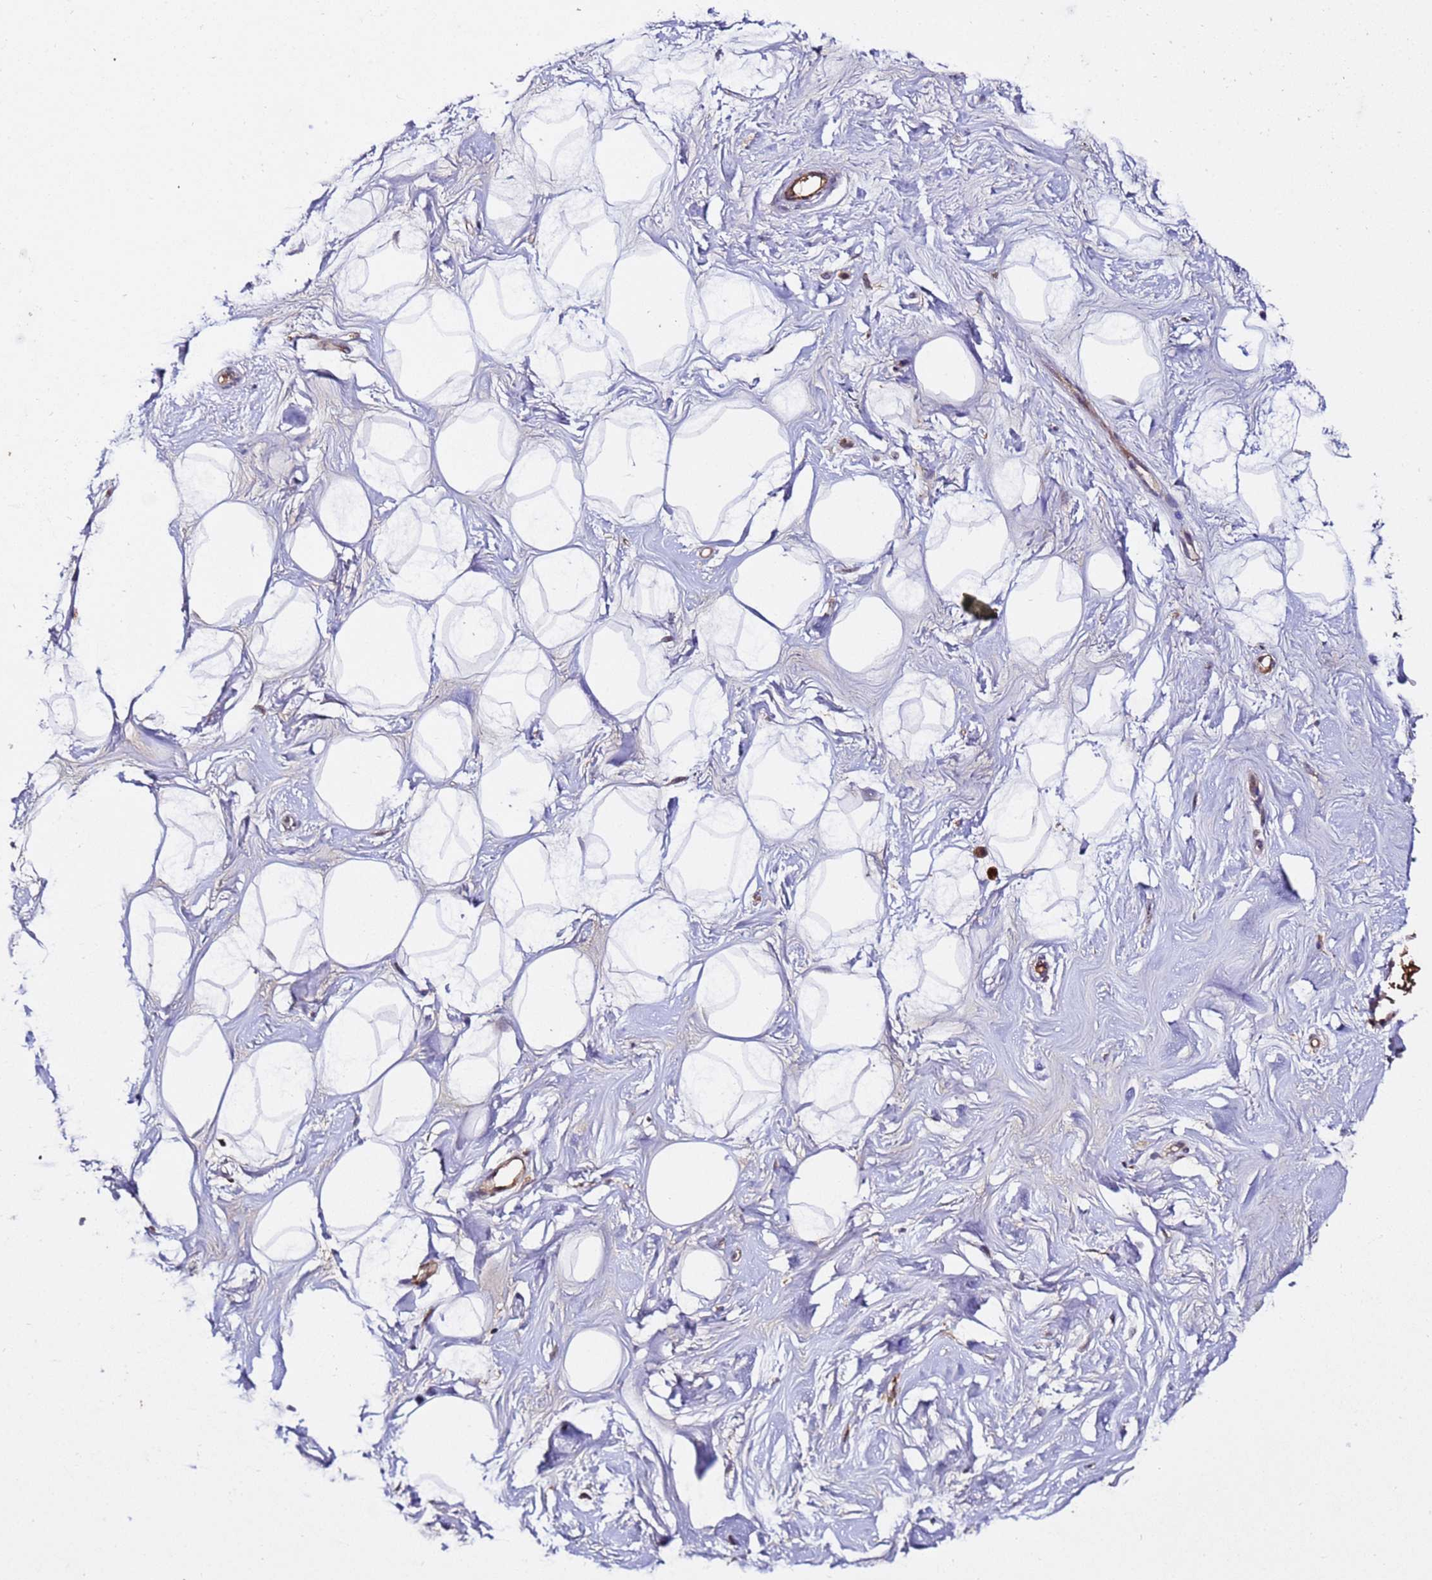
{"staining": {"intensity": "negative", "quantity": "none", "location": "none"}, "tissue": "breast", "cell_type": "Adipocytes", "image_type": "normal", "snomed": [{"axis": "morphology", "description": "Normal tissue, NOS"}, {"axis": "morphology", "description": "Adenoma, NOS"}, {"axis": "topography", "description": "Breast"}], "caption": "Immunohistochemical staining of normal human breast displays no significant expression in adipocytes. Nuclei are stained in blue.", "gene": "WNK4", "patient": {"sex": "female", "age": 23}}